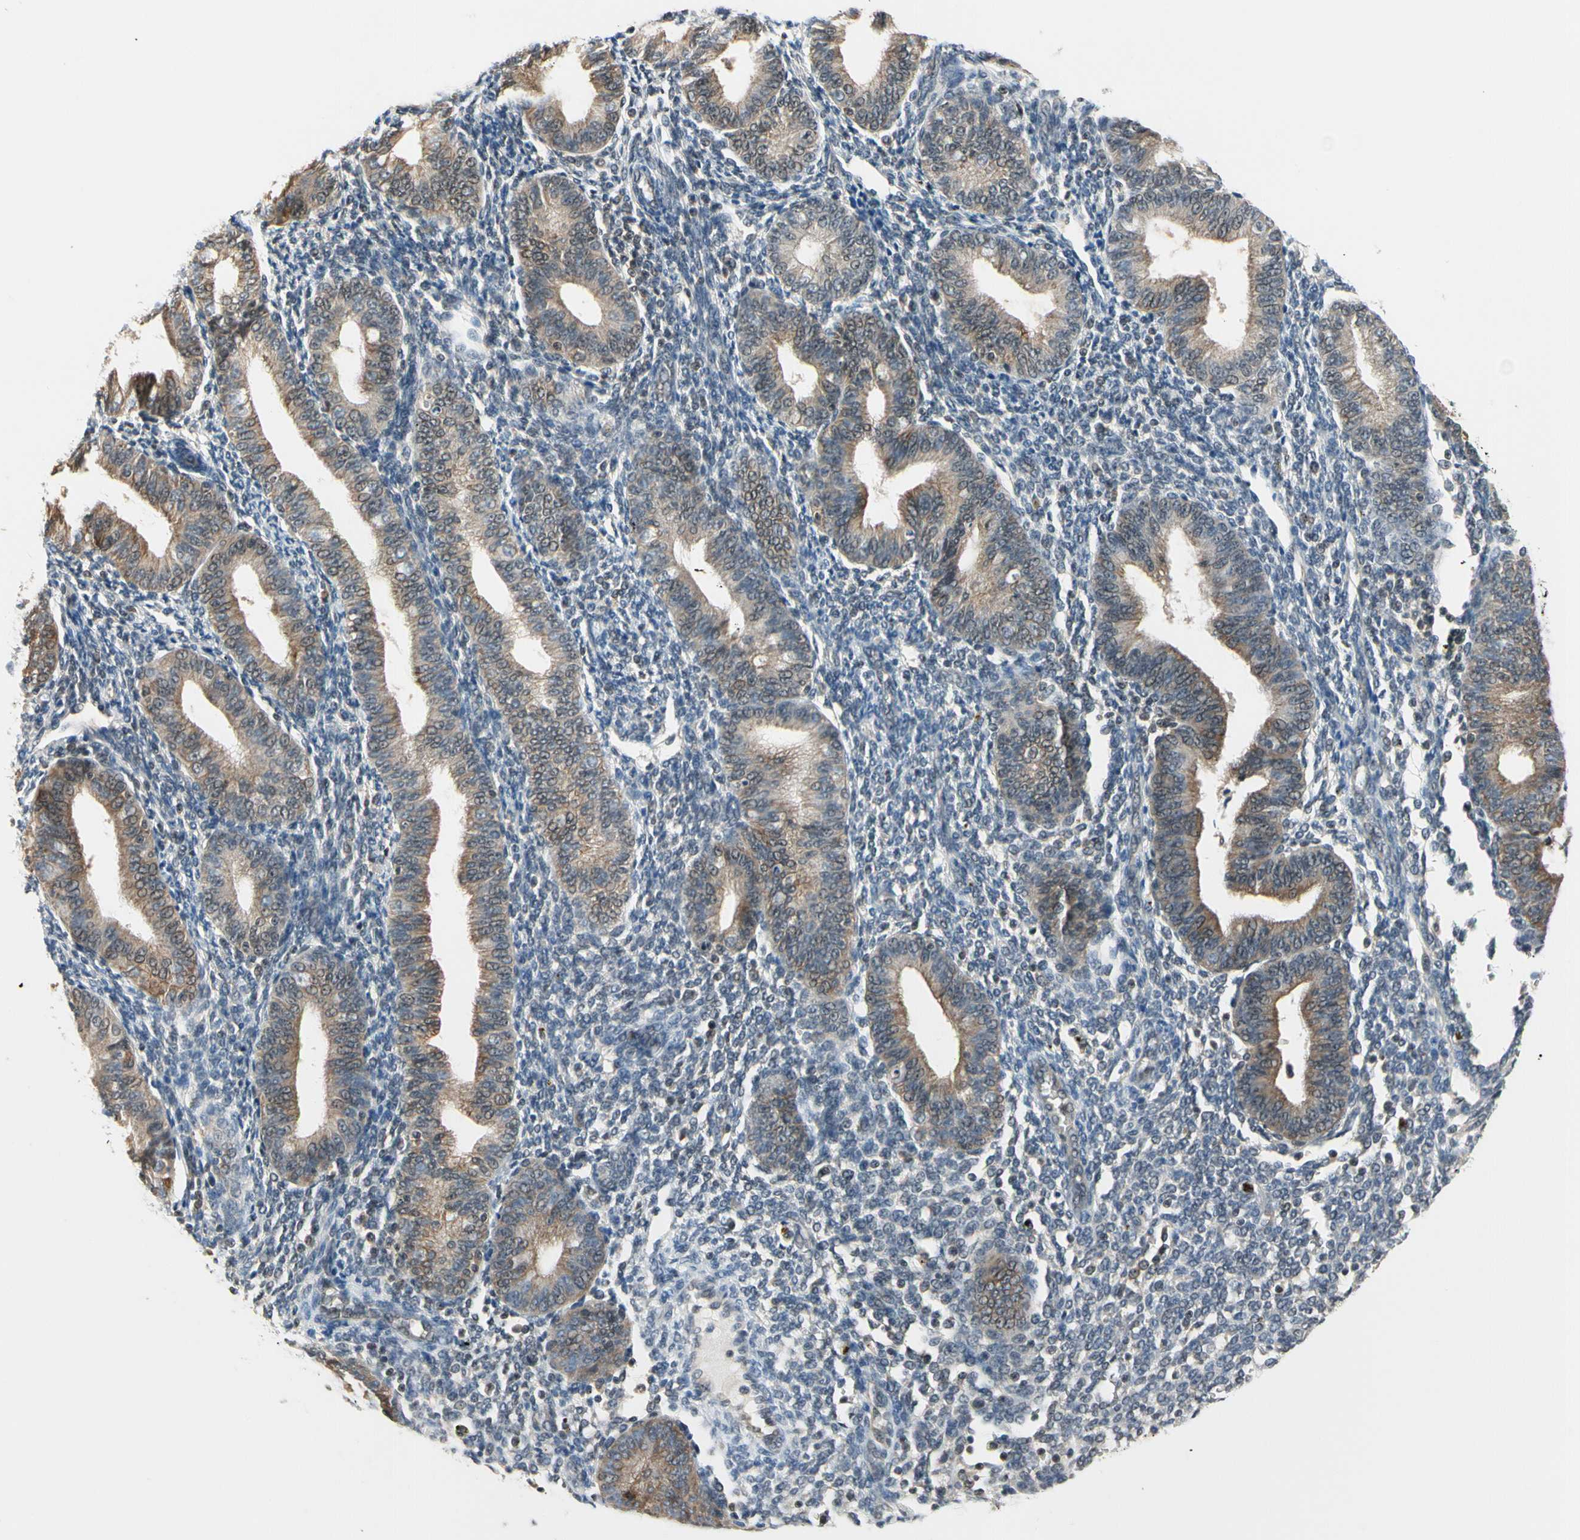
{"staining": {"intensity": "moderate", "quantity": "<25%", "location": "cytoplasmic/membranous,nuclear"}, "tissue": "endometrium", "cell_type": "Cells in endometrial stroma", "image_type": "normal", "snomed": [{"axis": "morphology", "description": "Normal tissue, NOS"}, {"axis": "topography", "description": "Endometrium"}], "caption": "Immunohistochemistry staining of normal endometrium, which shows low levels of moderate cytoplasmic/membranous,nuclear positivity in approximately <25% of cells in endometrial stroma indicating moderate cytoplasmic/membranous,nuclear protein positivity. The staining was performed using DAB (3,3'-diaminobenzidine) (brown) for protein detection and nuclei were counterstained in hematoxylin (blue).", "gene": "TAF12", "patient": {"sex": "female", "age": 61}}